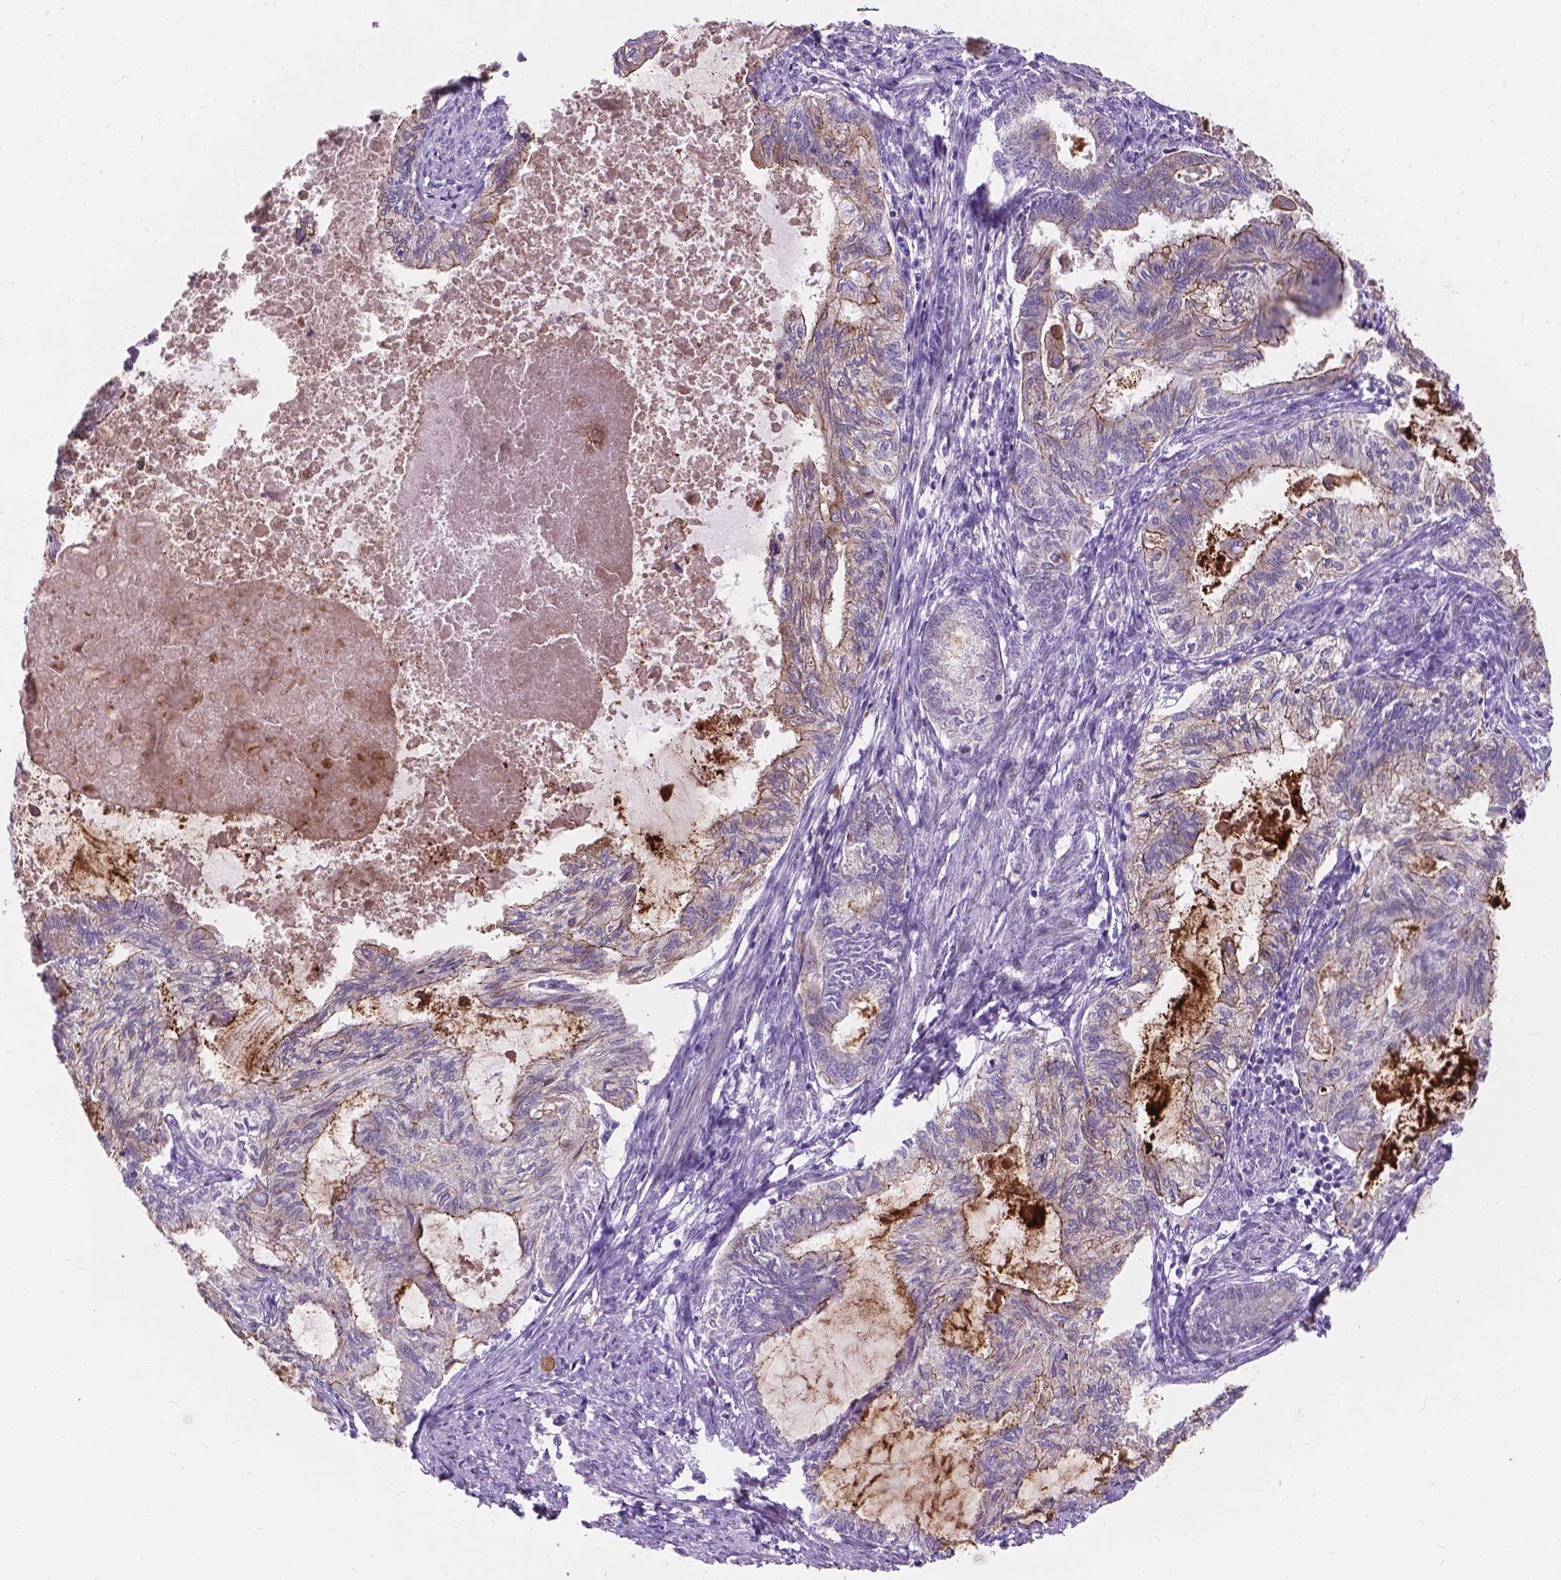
{"staining": {"intensity": "weak", "quantity": "25%-75%", "location": "cytoplasmic/membranous"}, "tissue": "endometrial cancer", "cell_type": "Tumor cells", "image_type": "cancer", "snomed": [{"axis": "morphology", "description": "Adenocarcinoma, NOS"}, {"axis": "topography", "description": "Endometrium"}], "caption": "Protein expression analysis of human endometrial adenocarcinoma reveals weak cytoplasmic/membranous staining in about 25%-75% of tumor cells. The protein of interest is shown in brown color, while the nuclei are stained blue.", "gene": "MYH14", "patient": {"sex": "female", "age": 86}}